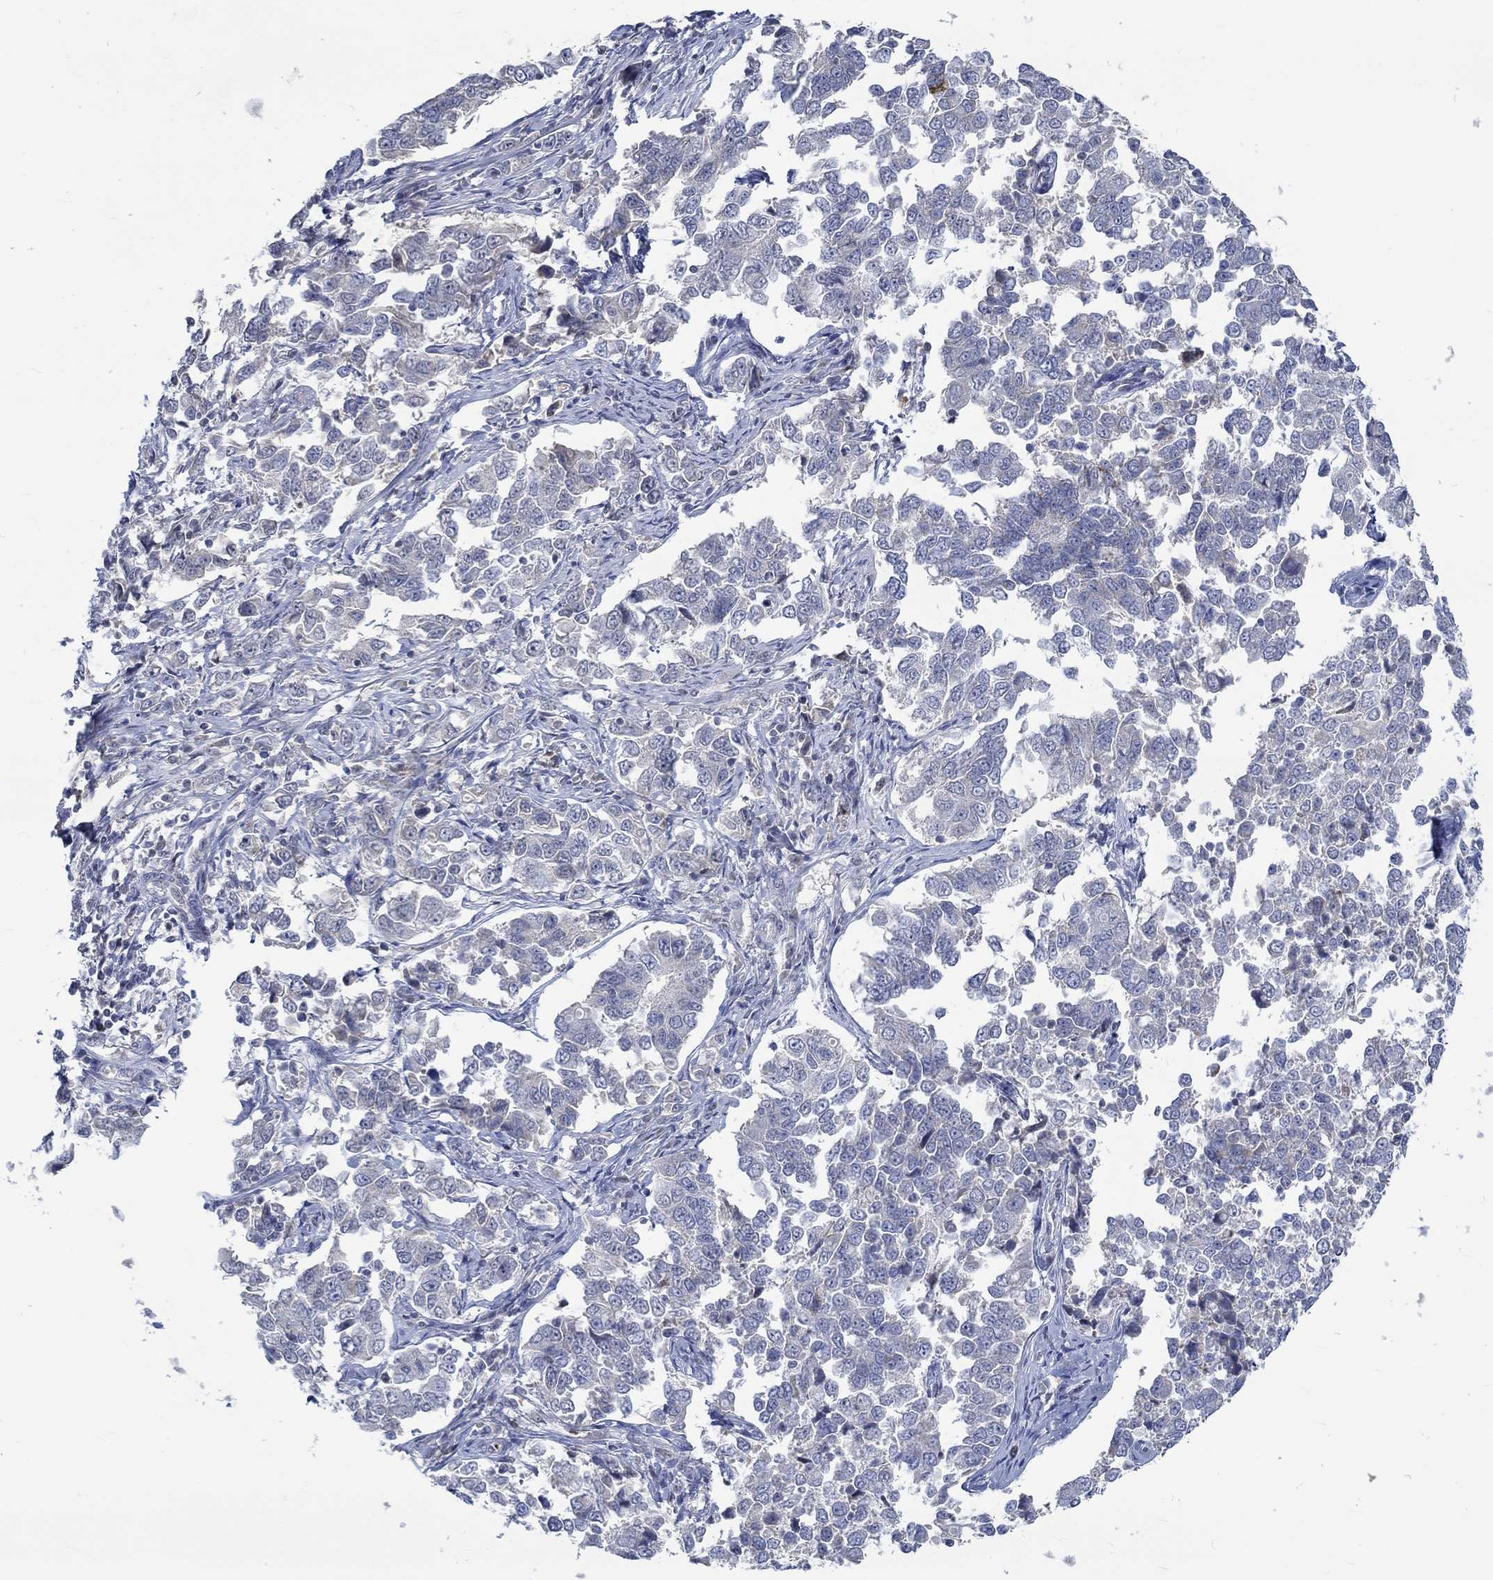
{"staining": {"intensity": "negative", "quantity": "none", "location": "none"}, "tissue": "endometrial cancer", "cell_type": "Tumor cells", "image_type": "cancer", "snomed": [{"axis": "morphology", "description": "Adenocarcinoma, NOS"}, {"axis": "topography", "description": "Endometrium"}], "caption": "Immunohistochemistry (IHC) micrograph of adenocarcinoma (endometrial) stained for a protein (brown), which exhibits no expression in tumor cells. (DAB (3,3'-diaminobenzidine) IHC, high magnification).", "gene": "WASF1", "patient": {"sex": "female", "age": 43}}